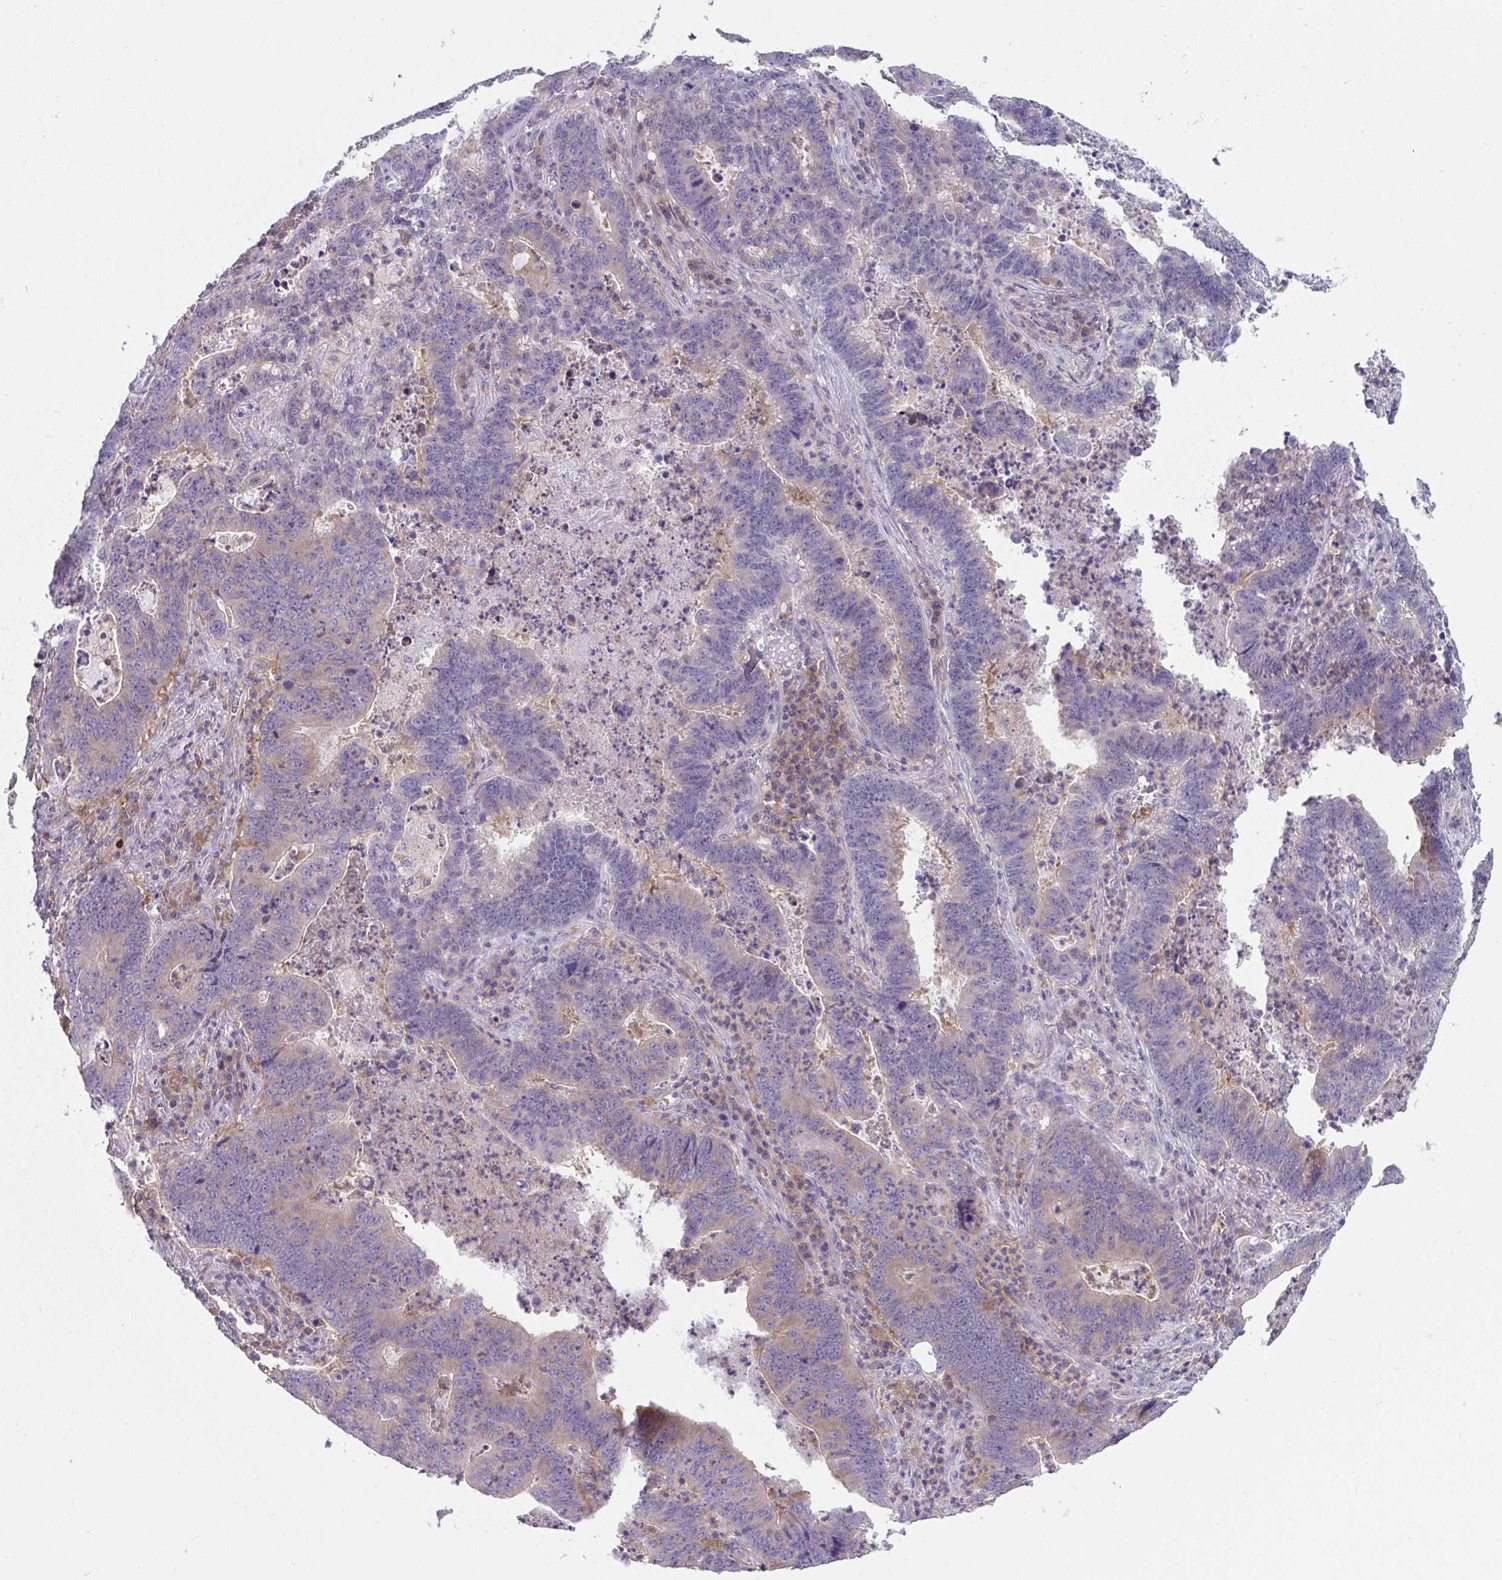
{"staining": {"intensity": "weak", "quantity": "25%-75%", "location": "cytoplasmic/membranous"}, "tissue": "lung cancer", "cell_type": "Tumor cells", "image_type": "cancer", "snomed": [{"axis": "morphology", "description": "Aneuploidy"}, {"axis": "morphology", "description": "Adenocarcinoma, NOS"}, {"axis": "morphology", "description": "Adenocarcinoma primary or metastatic"}, {"axis": "topography", "description": "Lung"}], "caption": "This is an image of immunohistochemistry (IHC) staining of lung adenocarcinoma primary or metastatic, which shows weak positivity in the cytoplasmic/membranous of tumor cells.", "gene": "ALDH16A1", "patient": {"sex": "female", "age": 75}}